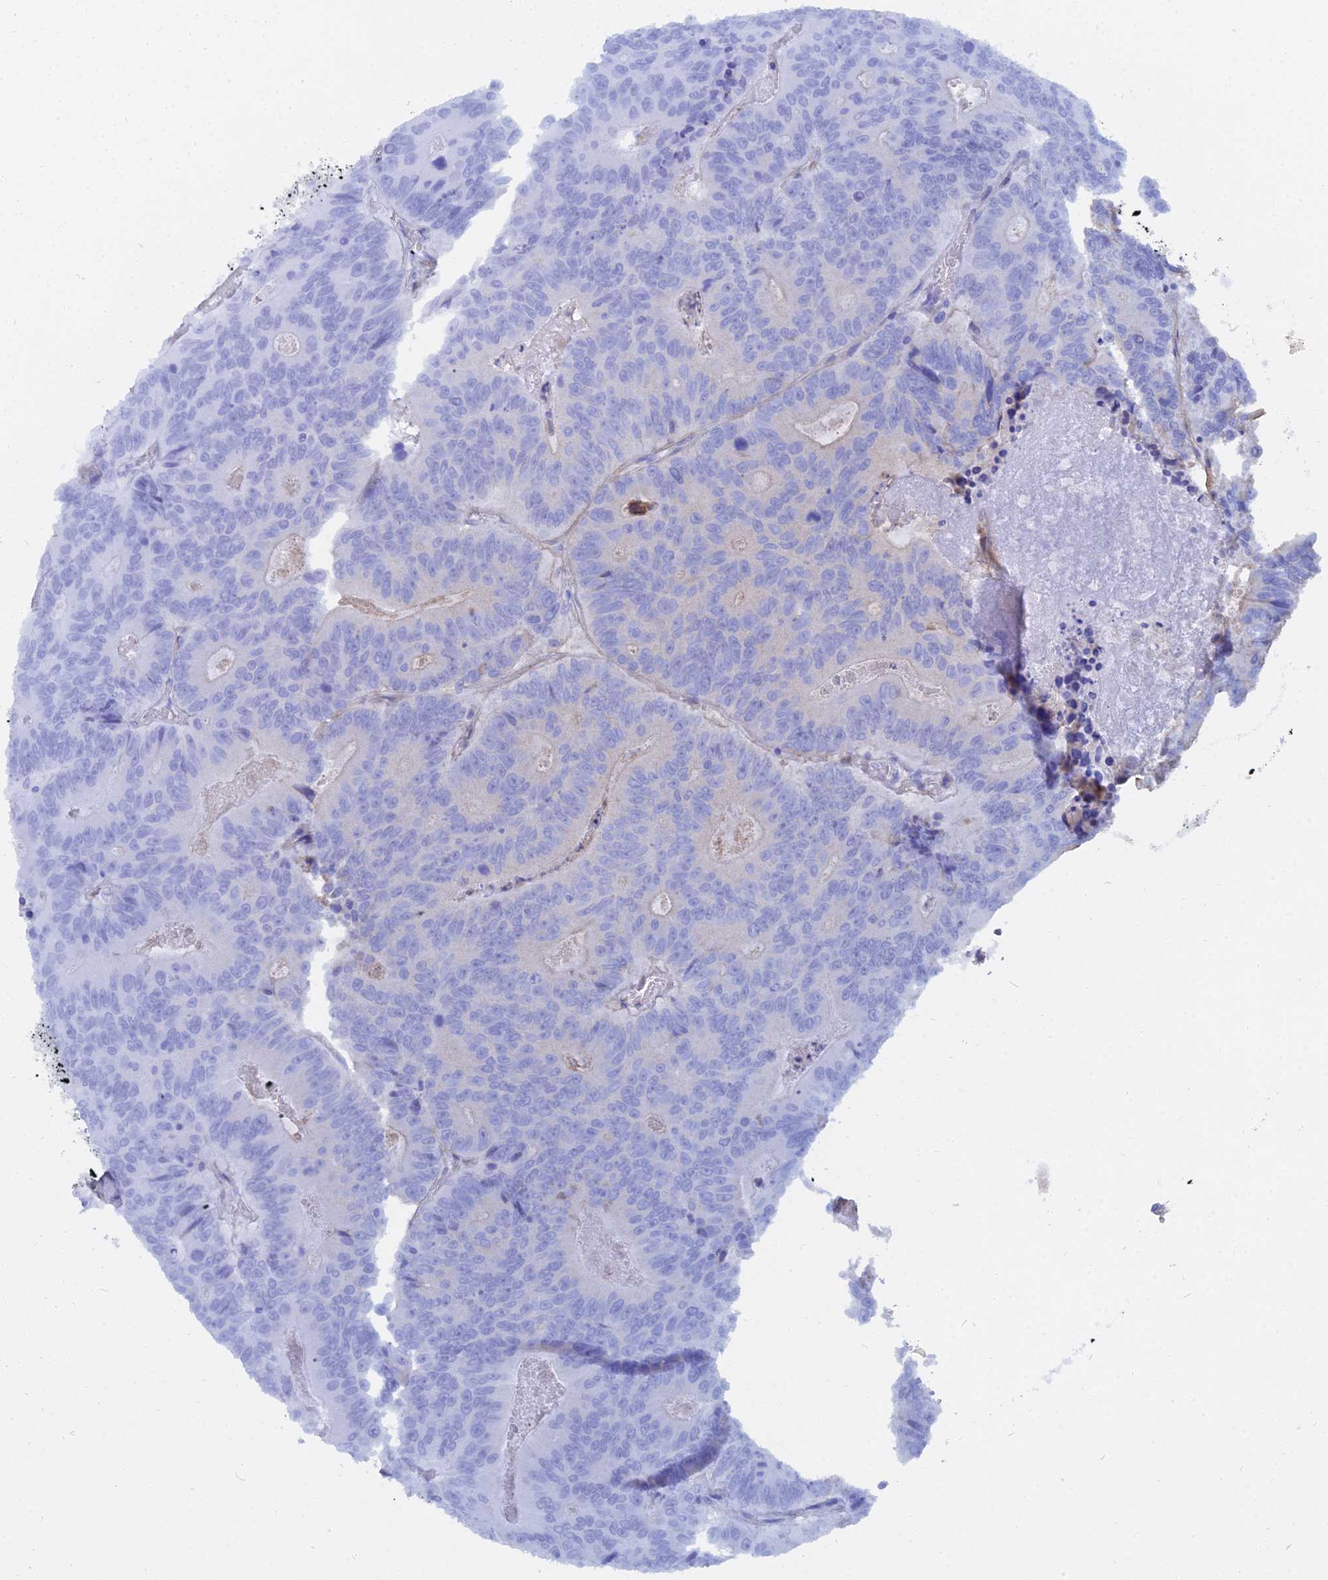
{"staining": {"intensity": "negative", "quantity": "none", "location": "none"}, "tissue": "colorectal cancer", "cell_type": "Tumor cells", "image_type": "cancer", "snomed": [{"axis": "morphology", "description": "Adenocarcinoma, NOS"}, {"axis": "topography", "description": "Colon"}], "caption": "Immunohistochemistry (IHC) of colorectal adenocarcinoma demonstrates no positivity in tumor cells.", "gene": "TRIM43B", "patient": {"sex": "male", "age": 83}}